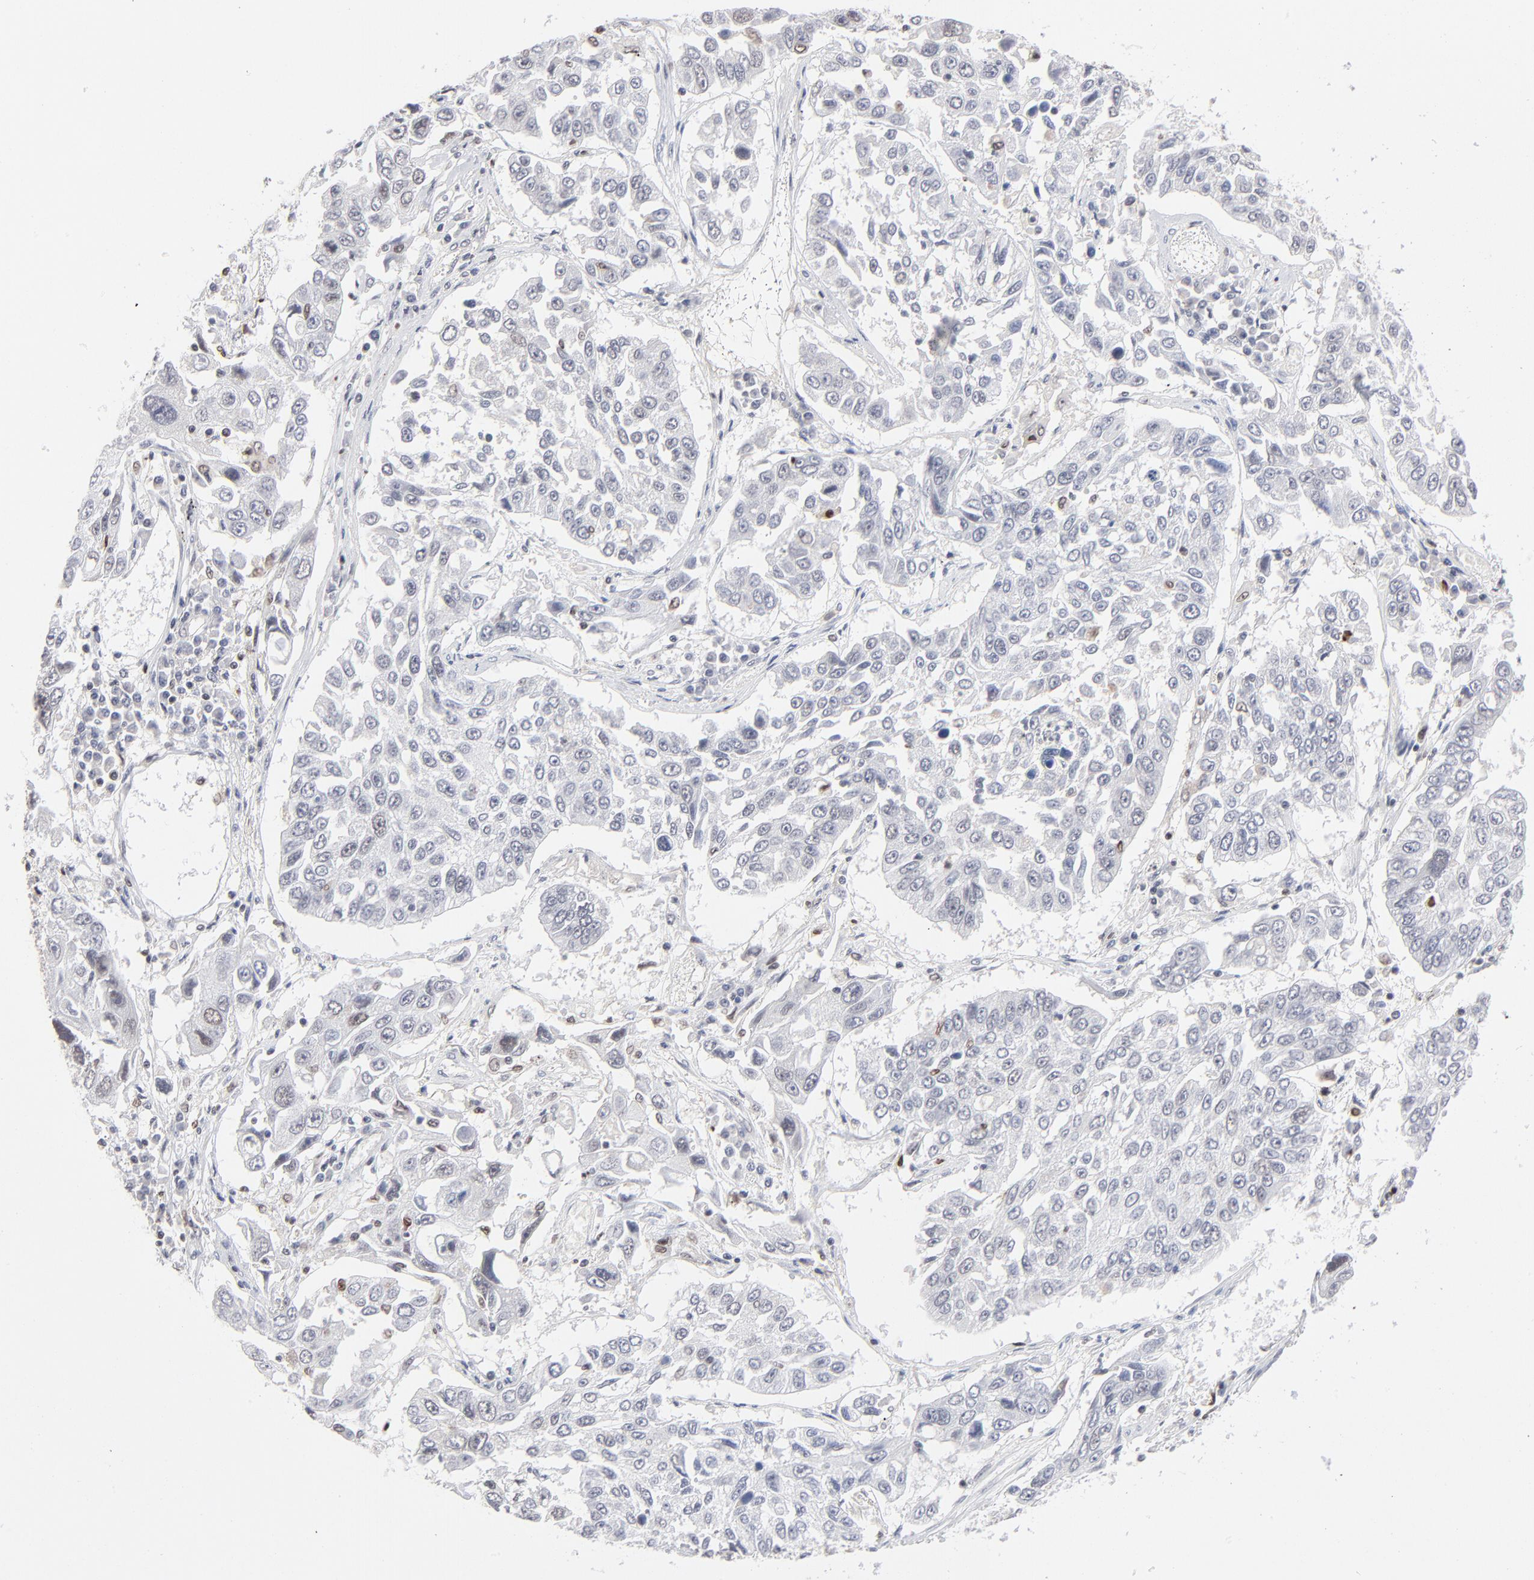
{"staining": {"intensity": "negative", "quantity": "none", "location": "none"}, "tissue": "lung cancer", "cell_type": "Tumor cells", "image_type": "cancer", "snomed": [{"axis": "morphology", "description": "Squamous cell carcinoma, NOS"}, {"axis": "topography", "description": "Lung"}], "caption": "A high-resolution image shows immunohistochemistry (IHC) staining of lung cancer (squamous cell carcinoma), which exhibits no significant expression in tumor cells.", "gene": "MAX", "patient": {"sex": "male", "age": 71}}